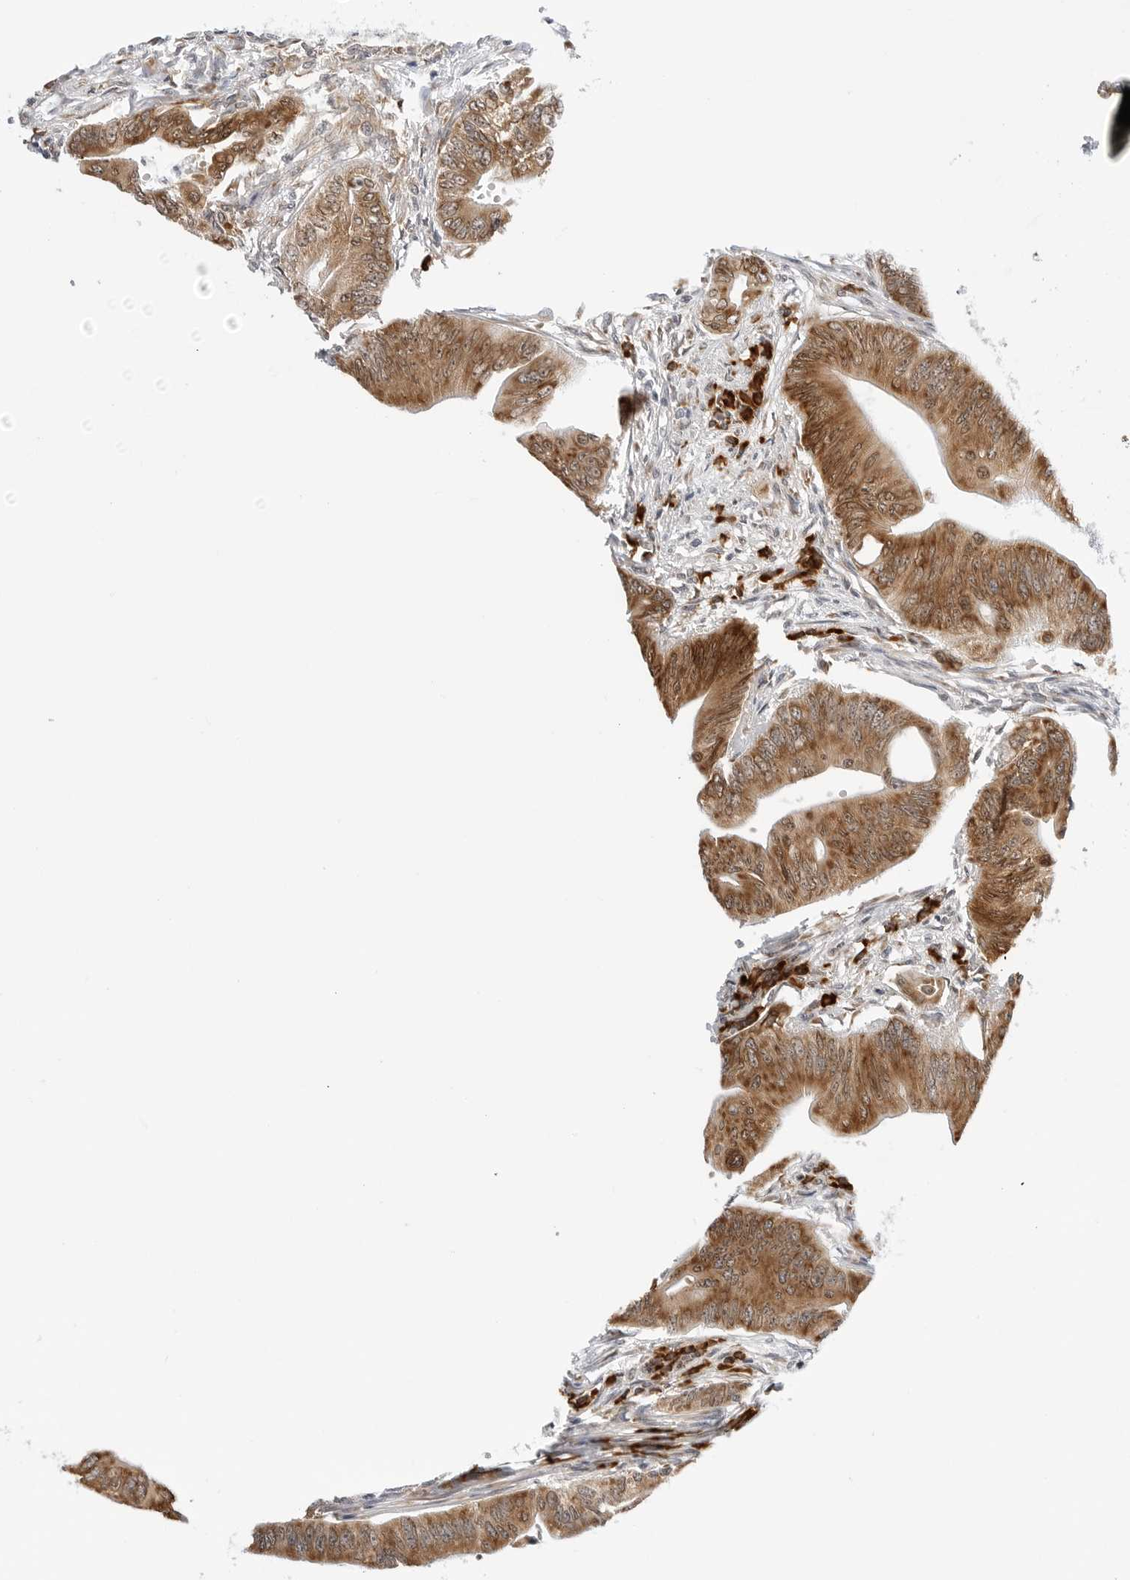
{"staining": {"intensity": "moderate", "quantity": ">75%", "location": "cytoplasmic/membranous"}, "tissue": "colorectal cancer", "cell_type": "Tumor cells", "image_type": "cancer", "snomed": [{"axis": "morphology", "description": "Adenoma, NOS"}, {"axis": "morphology", "description": "Adenocarcinoma, NOS"}, {"axis": "topography", "description": "Colon"}], "caption": "This histopathology image exhibits IHC staining of colorectal adenocarcinoma, with medium moderate cytoplasmic/membranous positivity in about >75% of tumor cells.", "gene": "RPN1", "patient": {"sex": "male", "age": 79}}